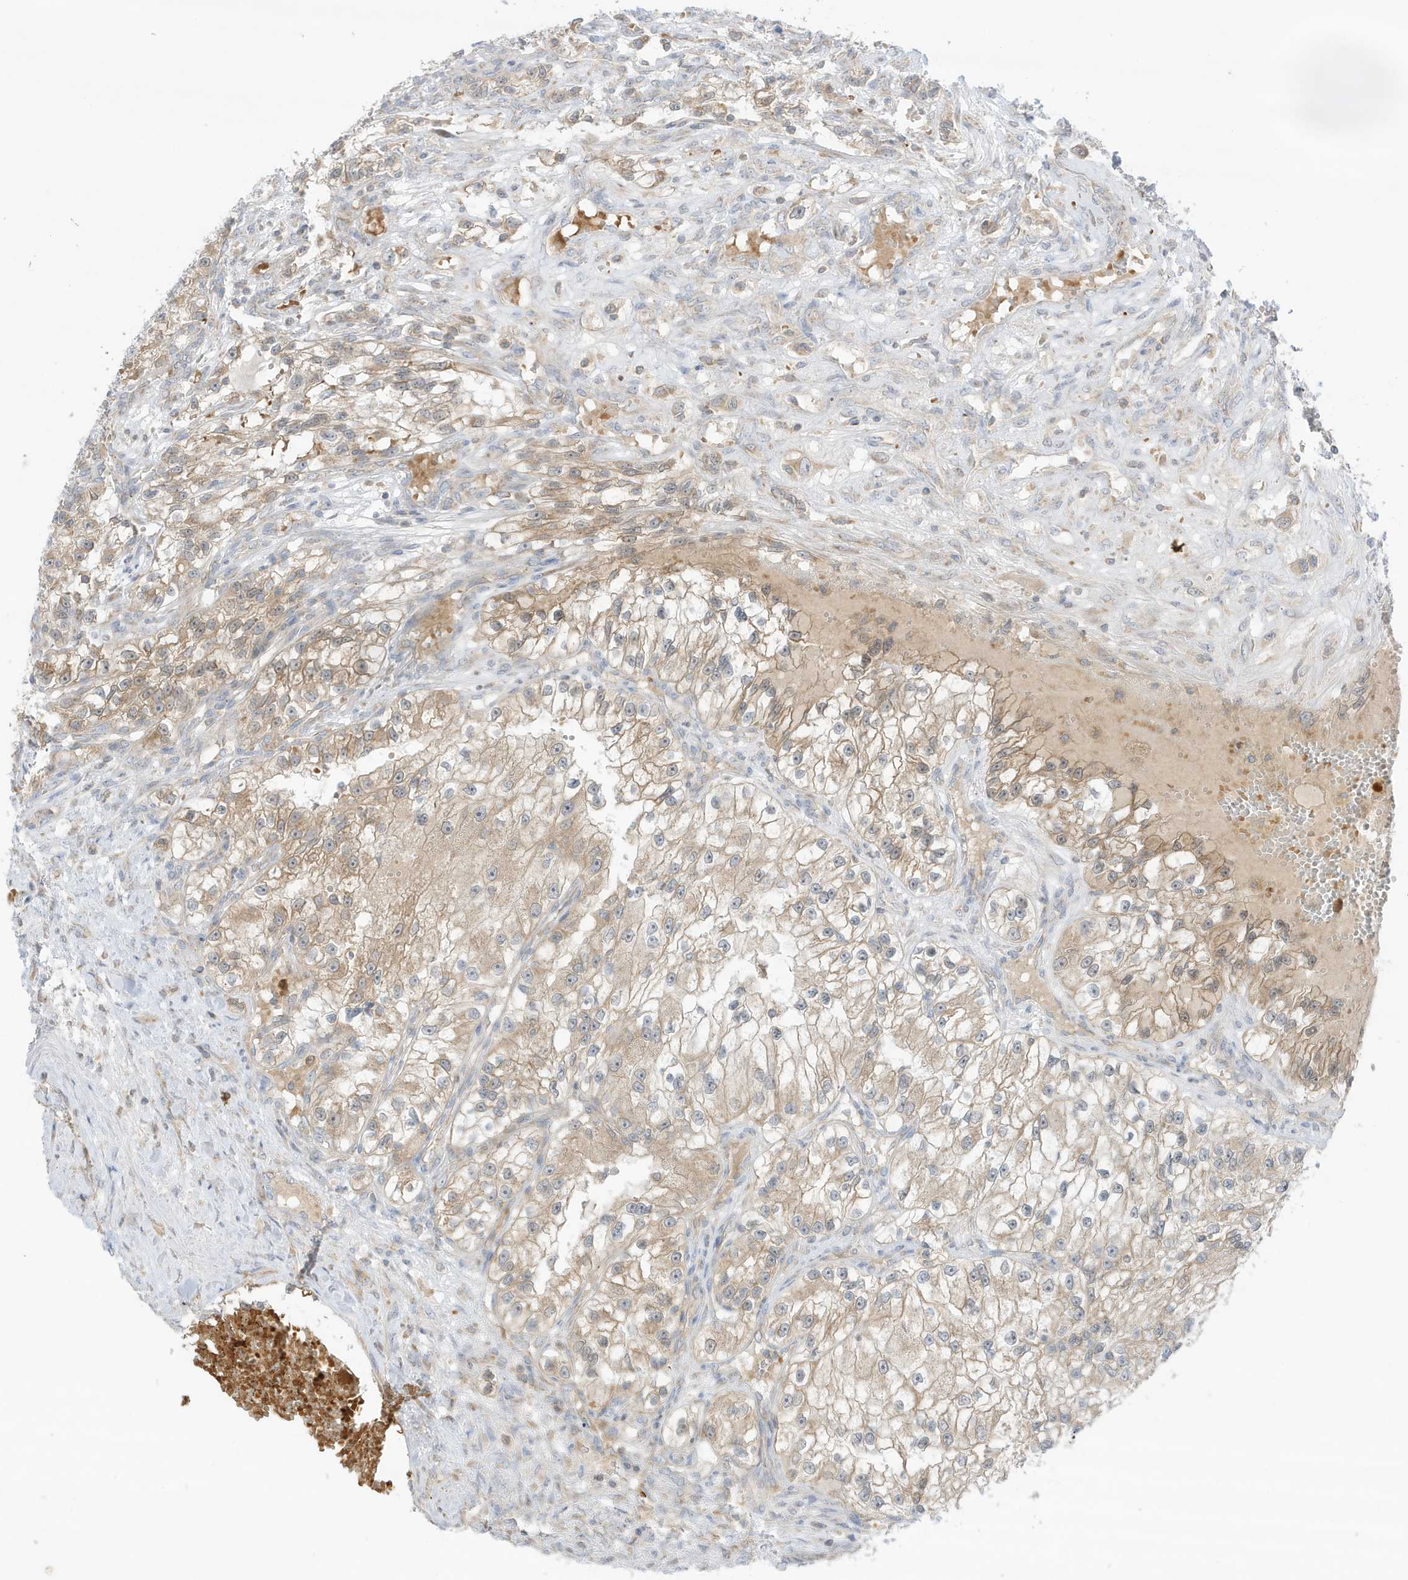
{"staining": {"intensity": "moderate", "quantity": ">75%", "location": "cytoplasmic/membranous"}, "tissue": "renal cancer", "cell_type": "Tumor cells", "image_type": "cancer", "snomed": [{"axis": "morphology", "description": "Adenocarcinoma, NOS"}, {"axis": "topography", "description": "Kidney"}], "caption": "Brown immunohistochemical staining in renal cancer demonstrates moderate cytoplasmic/membranous positivity in about >75% of tumor cells.", "gene": "NPPC", "patient": {"sex": "female", "age": 57}}